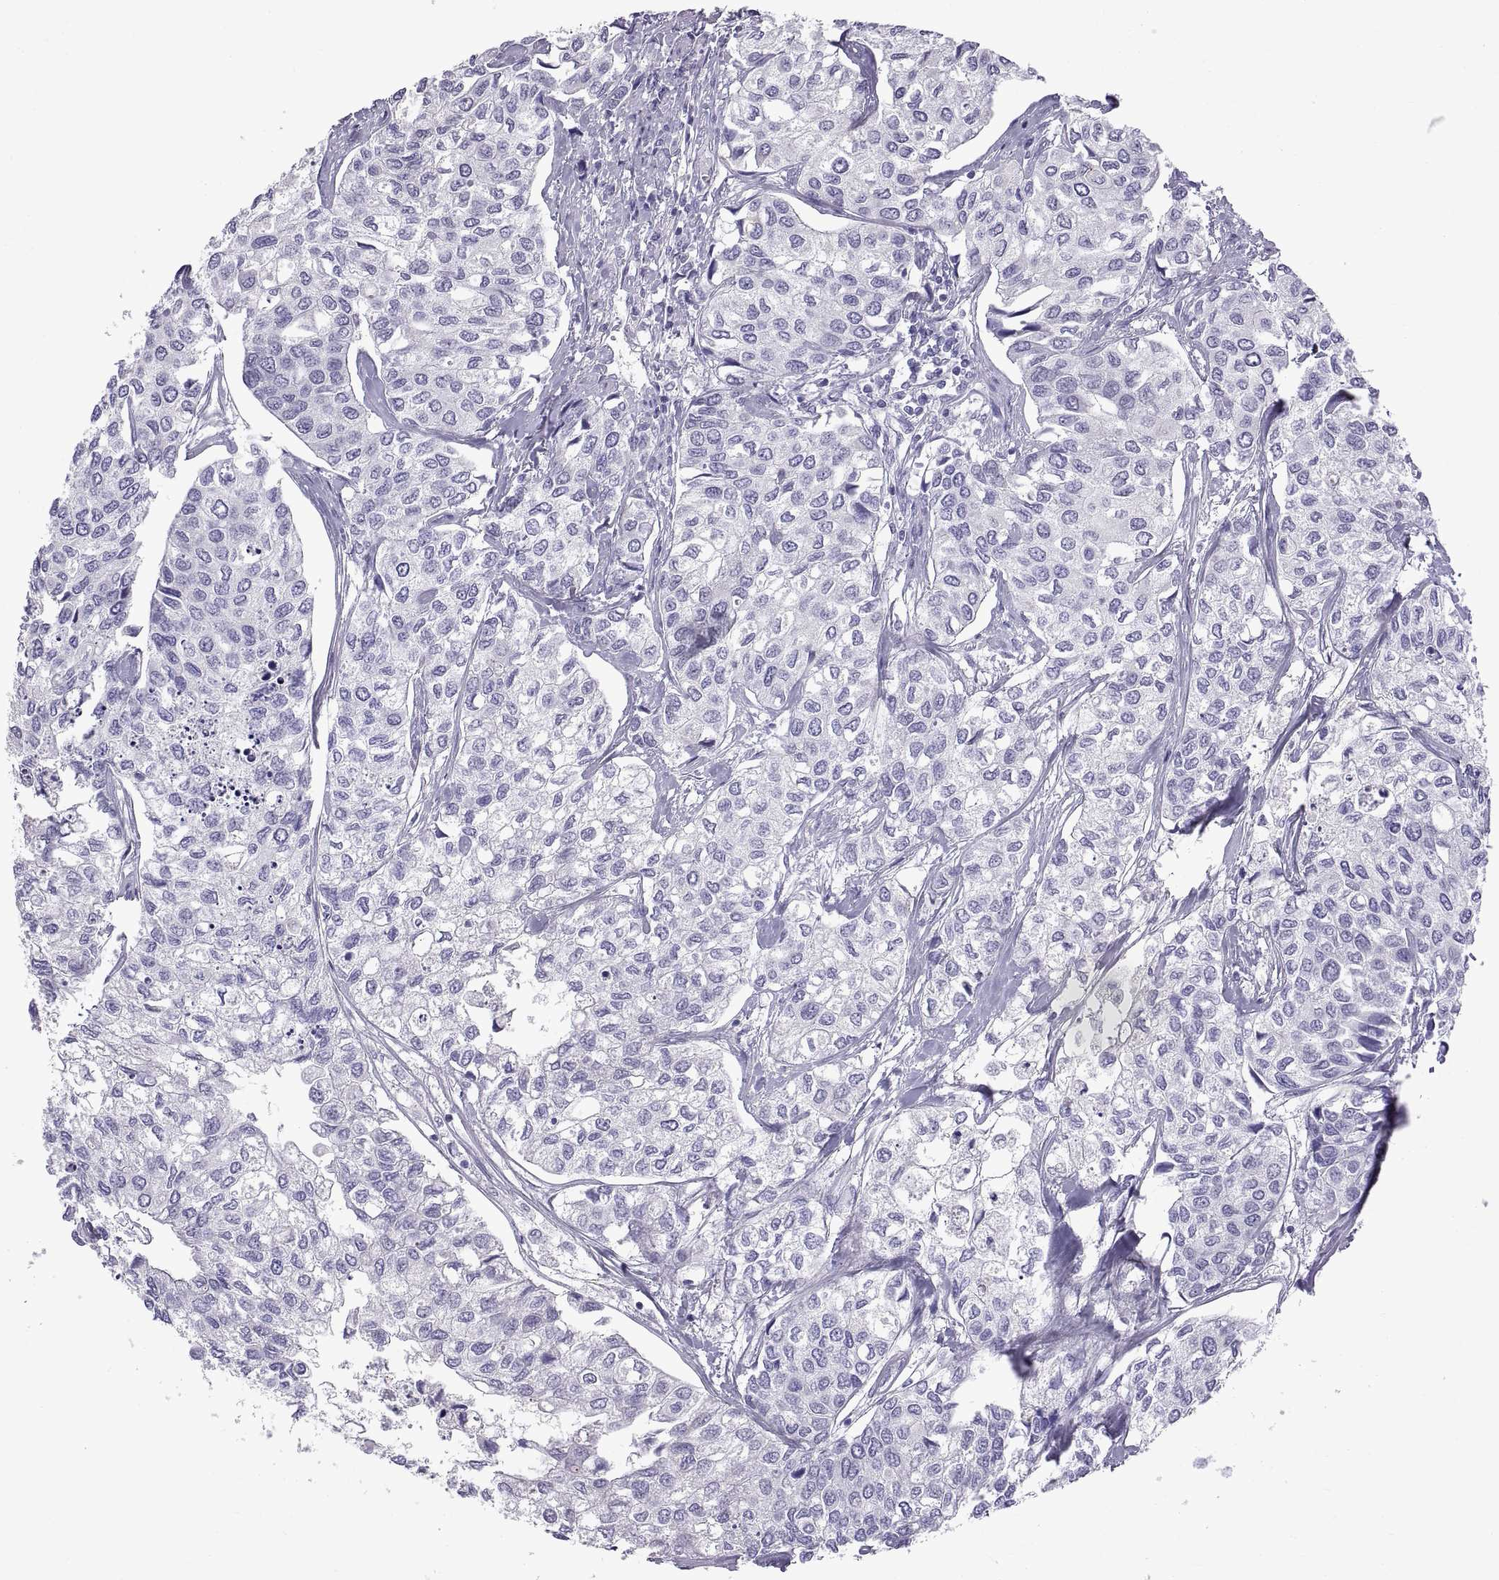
{"staining": {"intensity": "negative", "quantity": "none", "location": "none"}, "tissue": "urothelial cancer", "cell_type": "Tumor cells", "image_type": "cancer", "snomed": [{"axis": "morphology", "description": "Urothelial carcinoma, High grade"}, {"axis": "topography", "description": "Urinary bladder"}], "caption": "A high-resolution photomicrograph shows immunohistochemistry (IHC) staining of high-grade urothelial carcinoma, which demonstrates no significant positivity in tumor cells.", "gene": "SPDYE1", "patient": {"sex": "male", "age": 73}}